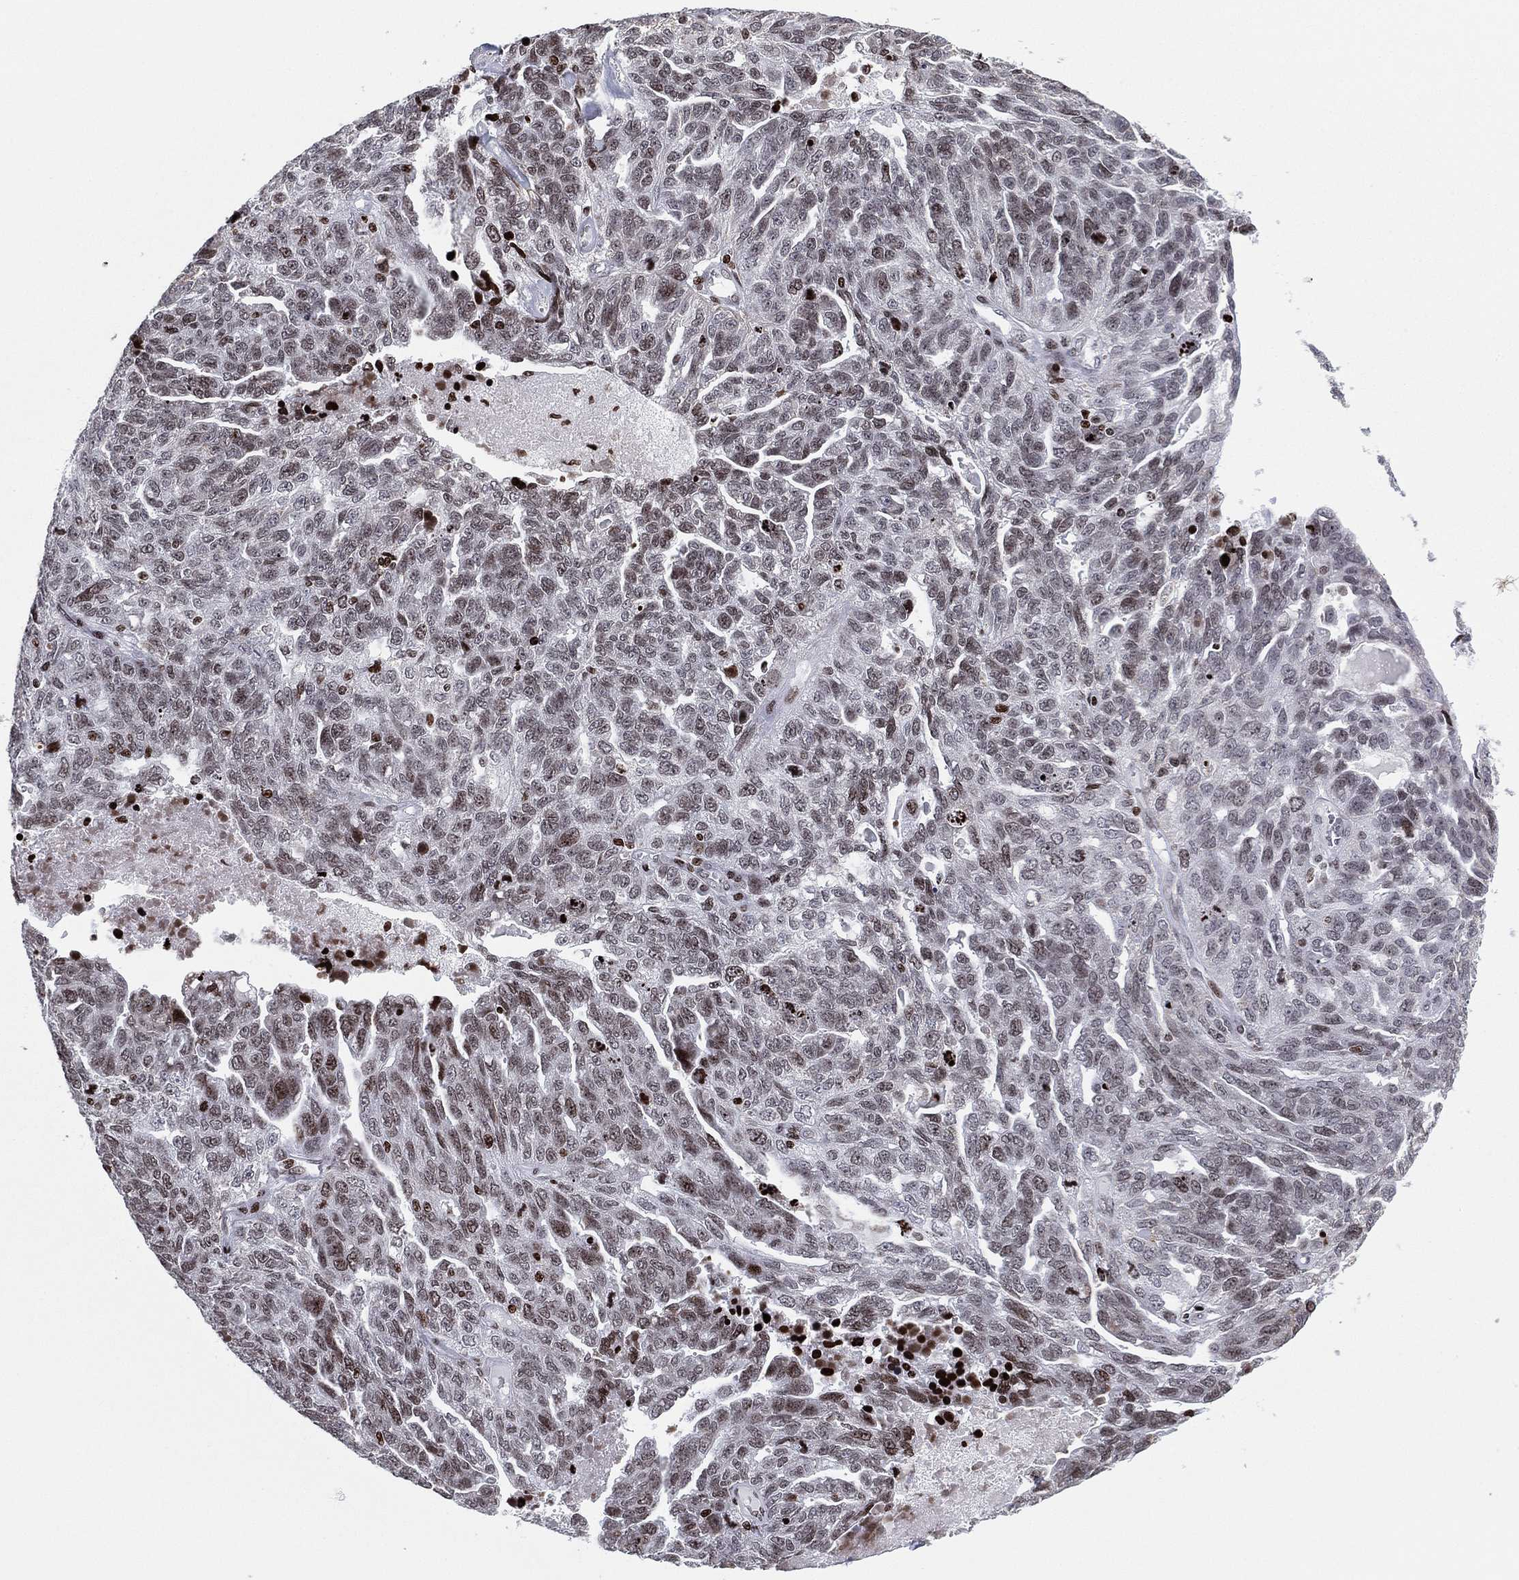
{"staining": {"intensity": "weak", "quantity": "25%-75%", "location": "nuclear"}, "tissue": "ovarian cancer", "cell_type": "Tumor cells", "image_type": "cancer", "snomed": [{"axis": "morphology", "description": "Cystadenocarcinoma, serous, NOS"}, {"axis": "topography", "description": "Ovary"}], "caption": "Brown immunohistochemical staining in serous cystadenocarcinoma (ovarian) demonstrates weak nuclear staining in approximately 25%-75% of tumor cells.", "gene": "MFSD14A", "patient": {"sex": "female", "age": 71}}